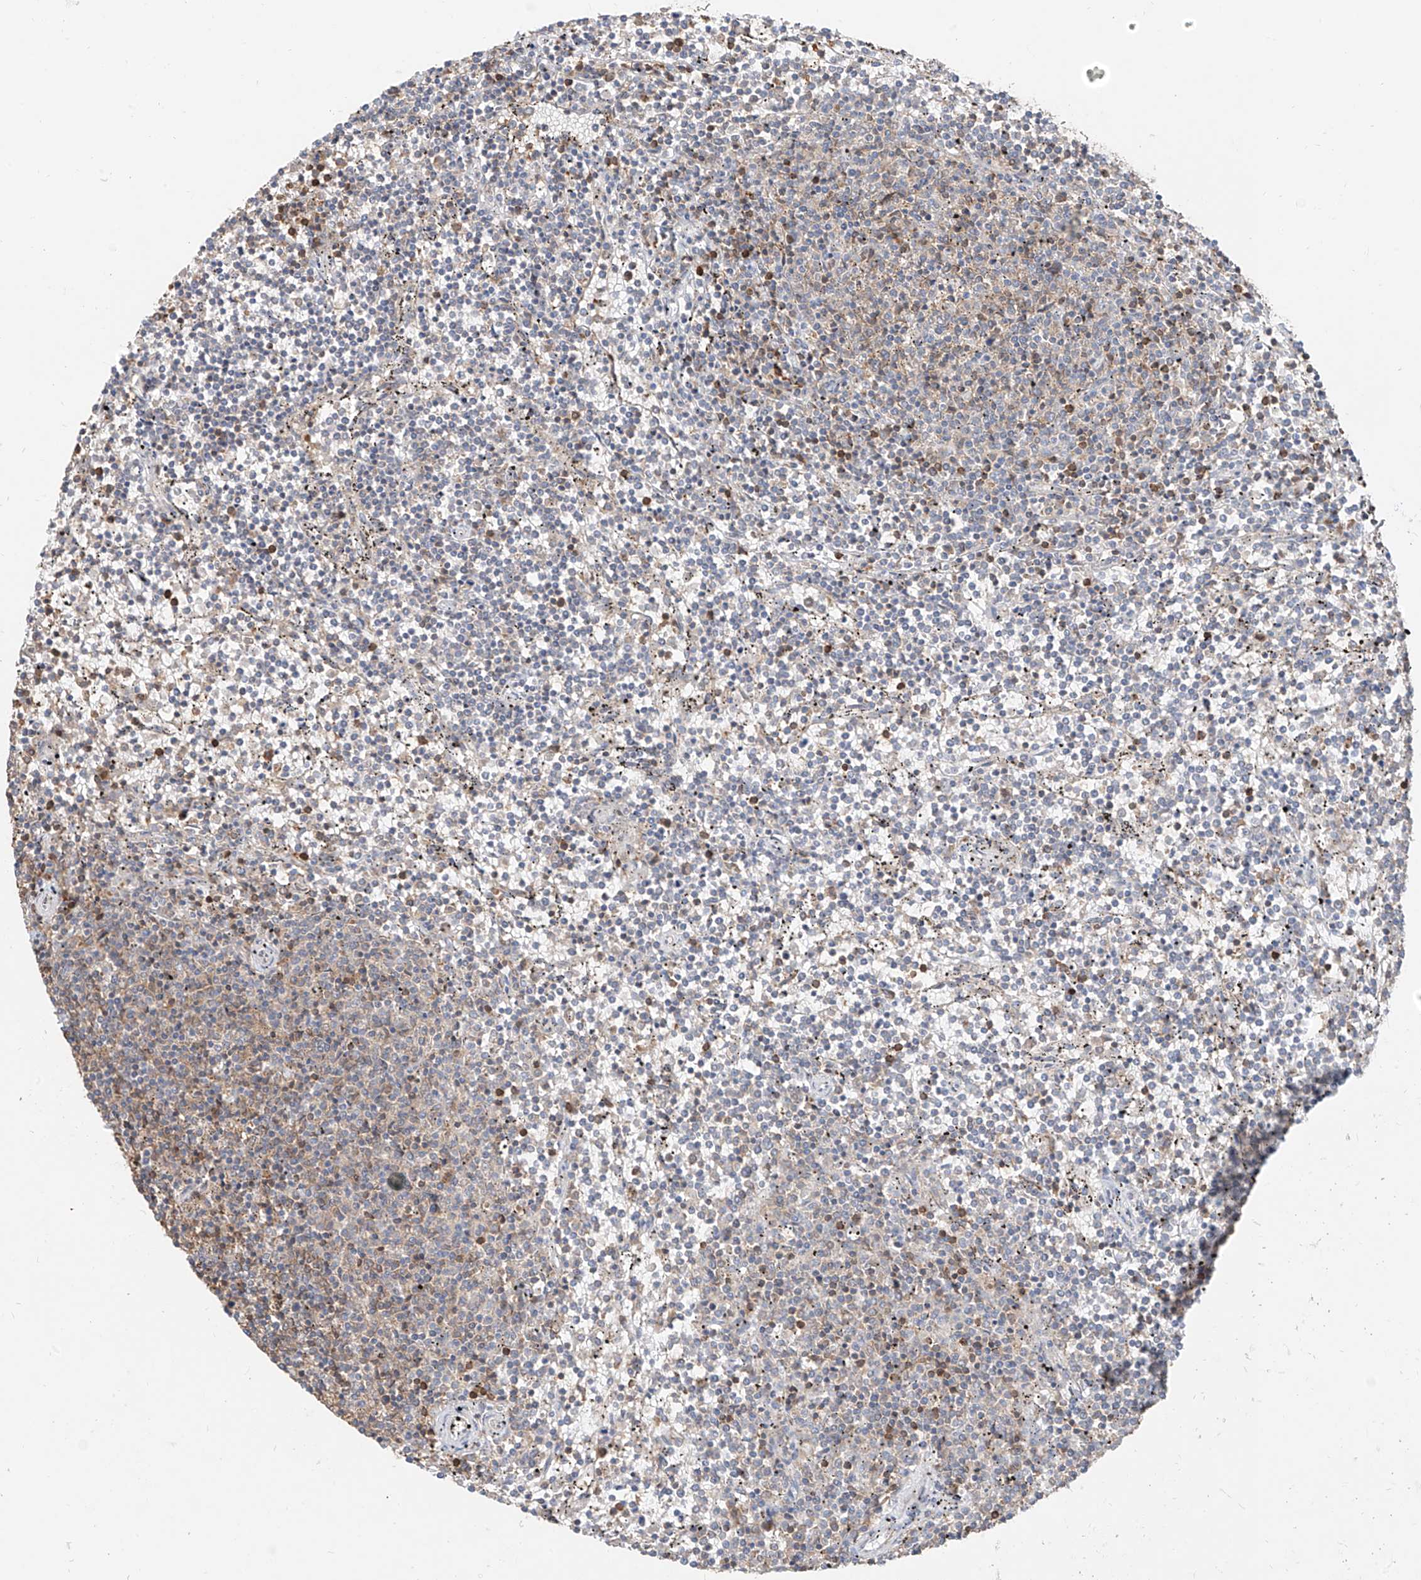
{"staining": {"intensity": "weak", "quantity": "<25%", "location": "cytoplasmic/membranous"}, "tissue": "lymphoma", "cell_type": "Tumor cells", "image_type": "cancer", "snomed": [{"axis": "morphology", "description": "Malignant lymphoma, non-Hodgkin's type, Low grade"}, {"axis": "topography", "description": "Spleen"}], "caption": "Protein analysis of lymphoma demonstrates no significant positivity in tumor cells. The staining was performed using DAB to visualize the protein expression in brown, while the nuclei were stained in blue with hematoxylin (Magnification: 20x).", "gene": "ETHE1", "patient": {"sex": "female", "age": 50}}